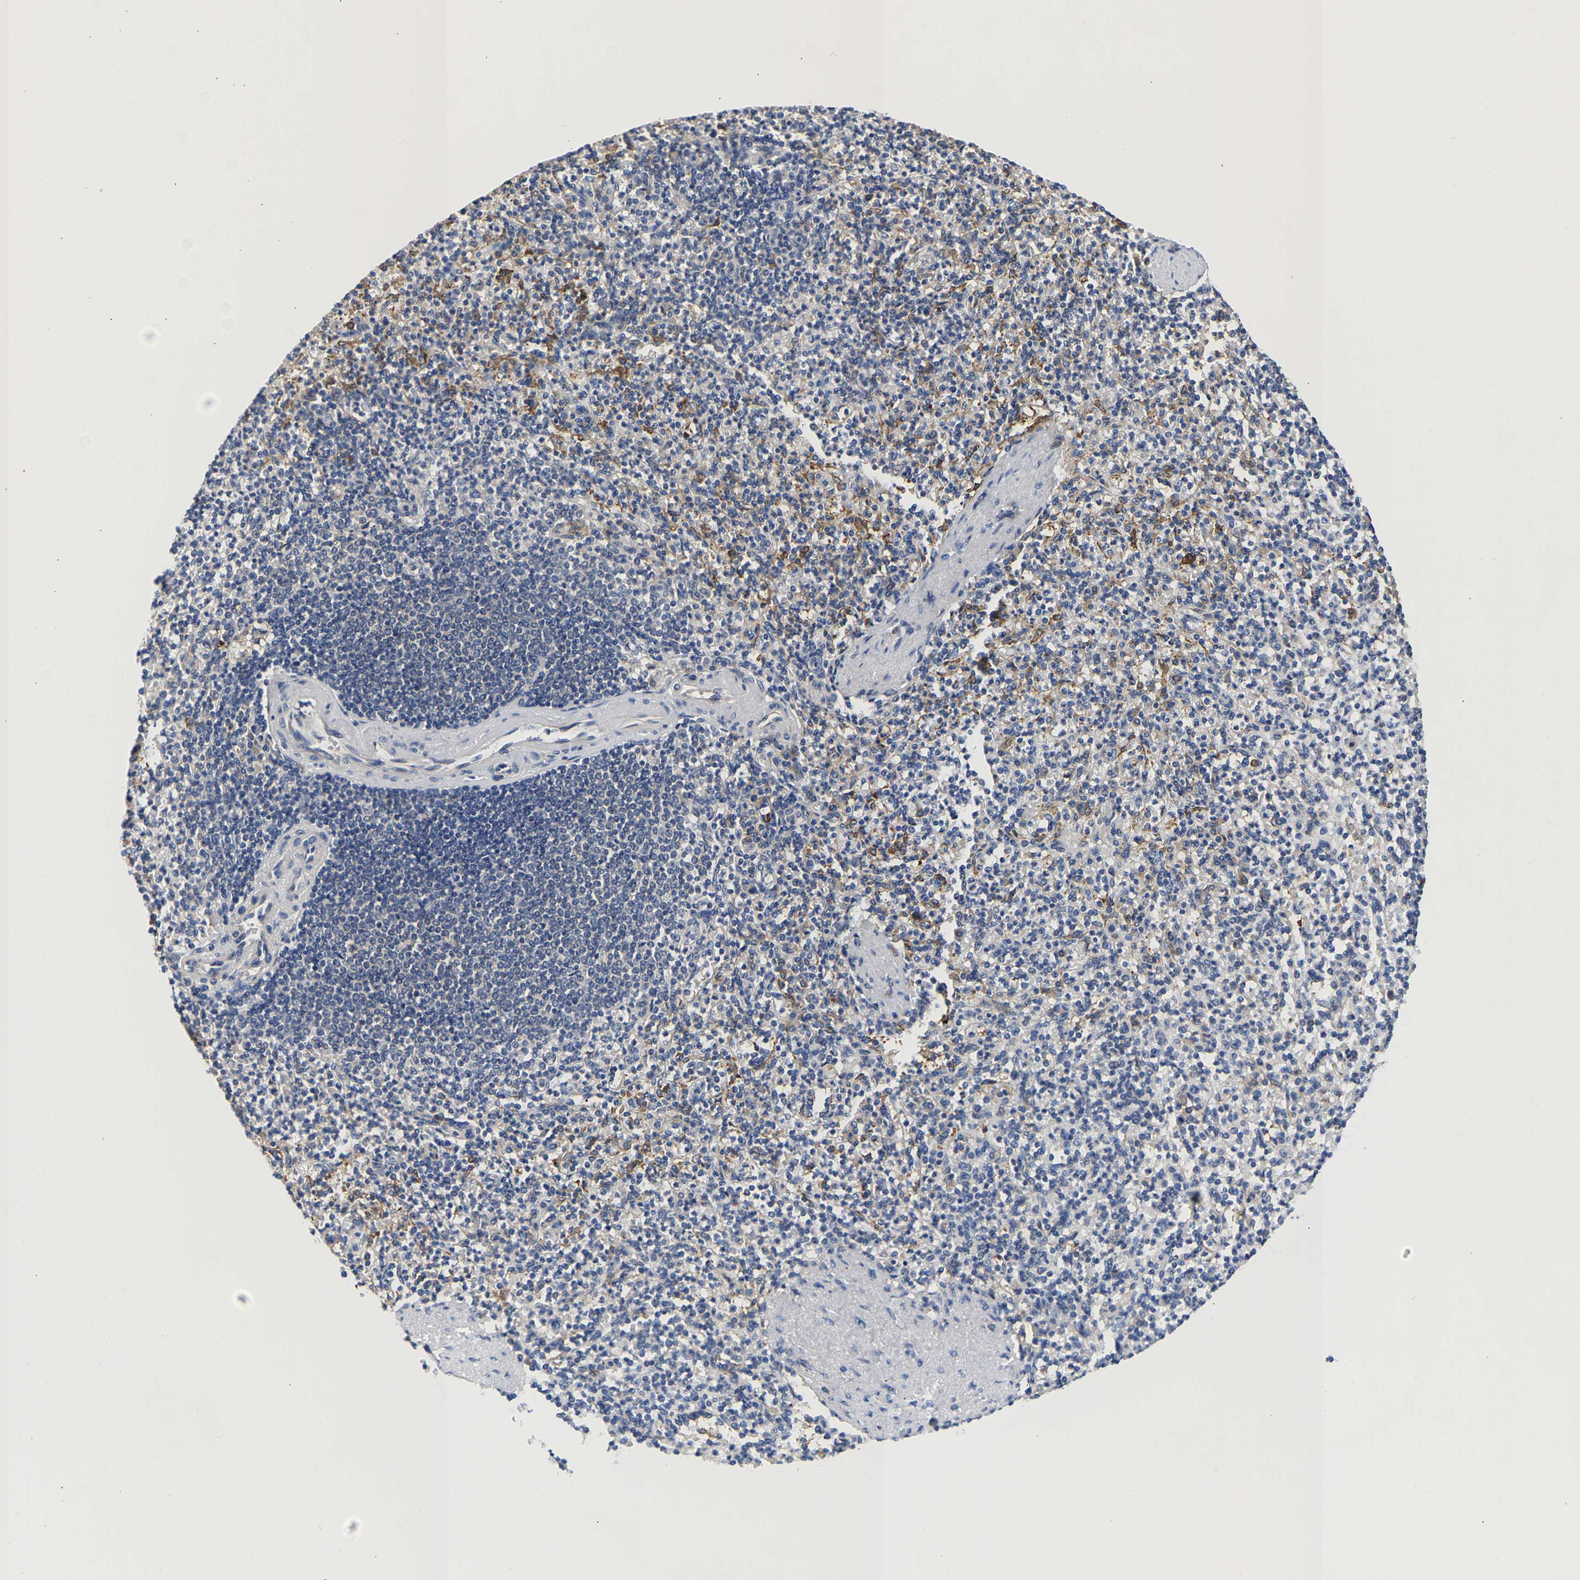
{"staining": {"intensity": "moderate", "quantity": "<25%", "location": "cytoplasmic/membranous"}, "tissue": "spleen", "cell_type": "Cells in red pulp", "image_type": "normal", "snomed": [{"axis": "morphology", "description": "Normal tissue, NOS"}, {"axis": "topography", "description": "Spleen"}], "caption": "About <25% of cells in red pulp in benign human spleen display moderate cytoplasmic/membranous protein expression as visualized by brown immunohistochemical staining.", "gene": "CCDC6", "patient": {"sex": "female", "age": 74}}